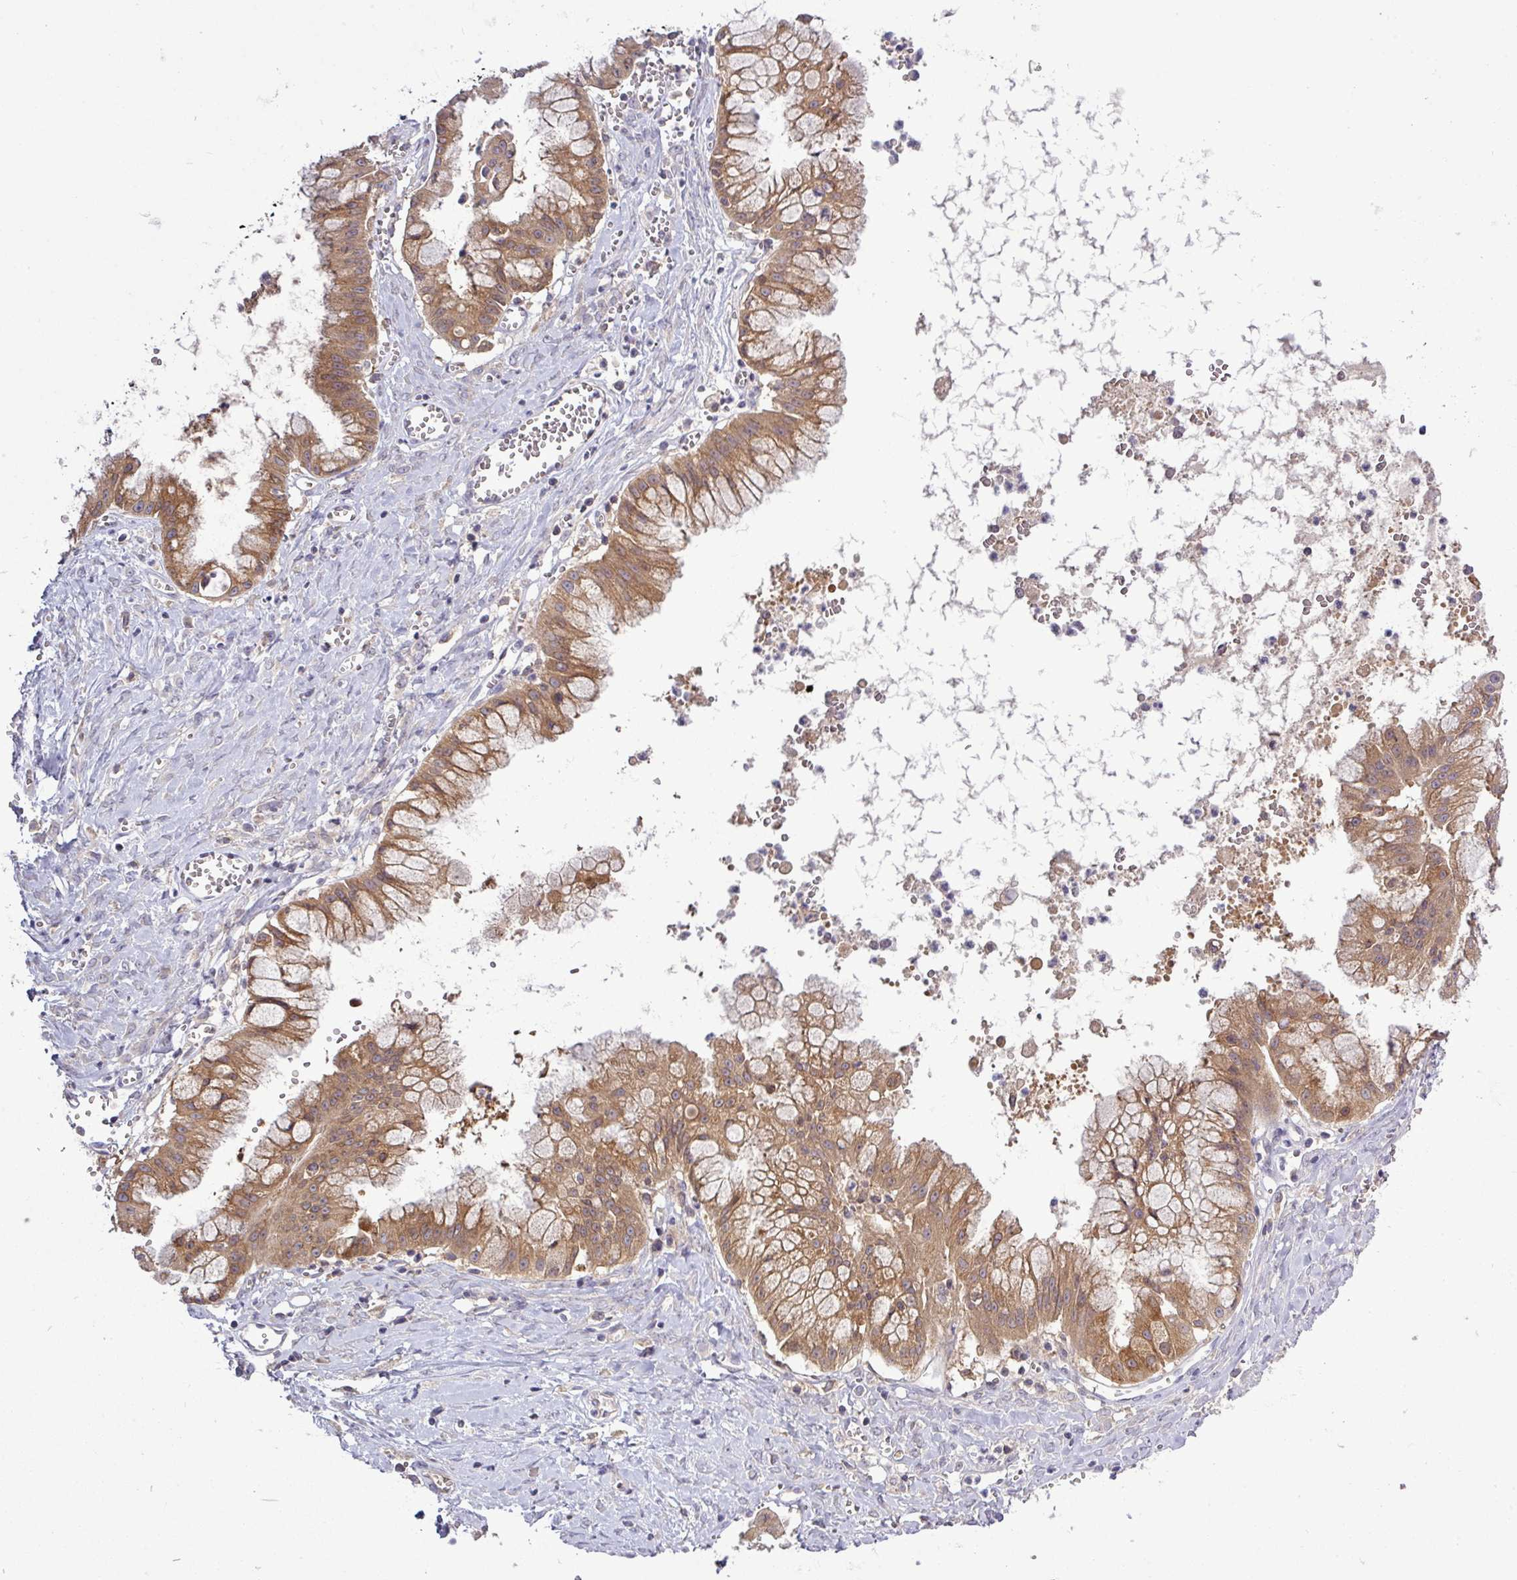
{"staining": {"intensity": "moderate", "quantity": ">75%", "location": "cytoplasmic/membranous"}, "tissue": "ovarian cancer", "cell_type": "Tumor cells", "image_type": "cancer", "snomed": [{"axis": "morphology", "description": "Cystadenocarcinoma, mucinous, NOS"}, {"axis": "topography", "description": "Ovary"}], "caption": "Moderate cytoplasmic/membranous positivity is appreciated in approximately >75% of tumor cells in ovarian cancer (mucinous cystadenocarcinoma).", "gene": "TMEM62", "patient": {"sex": "female", "age": 70}}